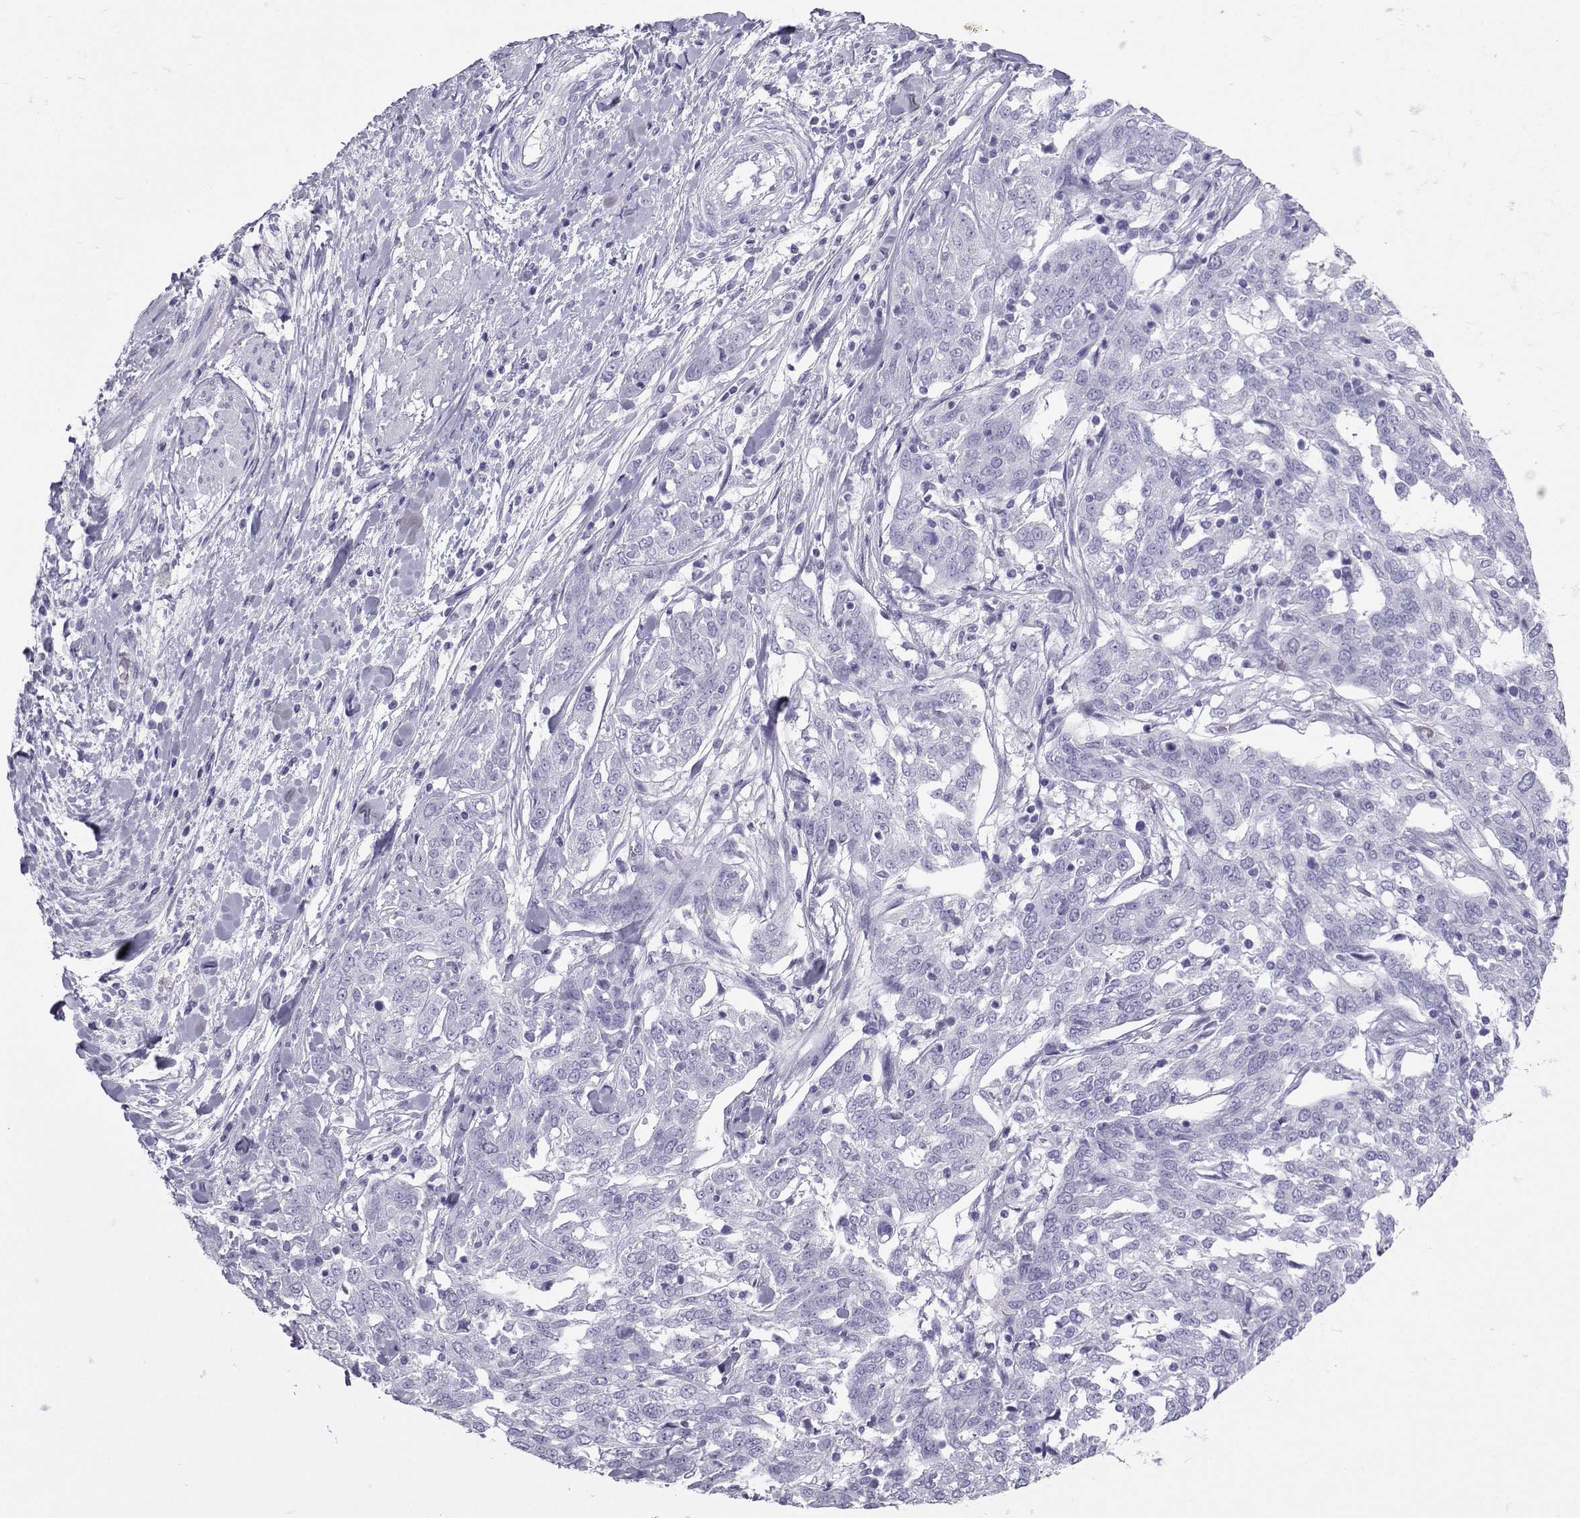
{"staining": {"intensity": "negative", "quantity": "none", "location": "none"}, "tissue": "ovarian cancer", "cell_type": "Tumor cells", "image_type": "cancer", "snomed": [{"axis": "morphology", "description": "Cystadenocarcinoma, serous, NOS"}, {"axis": "topography", "description": "Ovary"}], "caption": "Image shows no significant protein staining in tumor cells of ovarian cancer (serous cystadenocarcinoma).", "gene": "LORICRIN", "patient": {"sex": "female", "age": 67}}